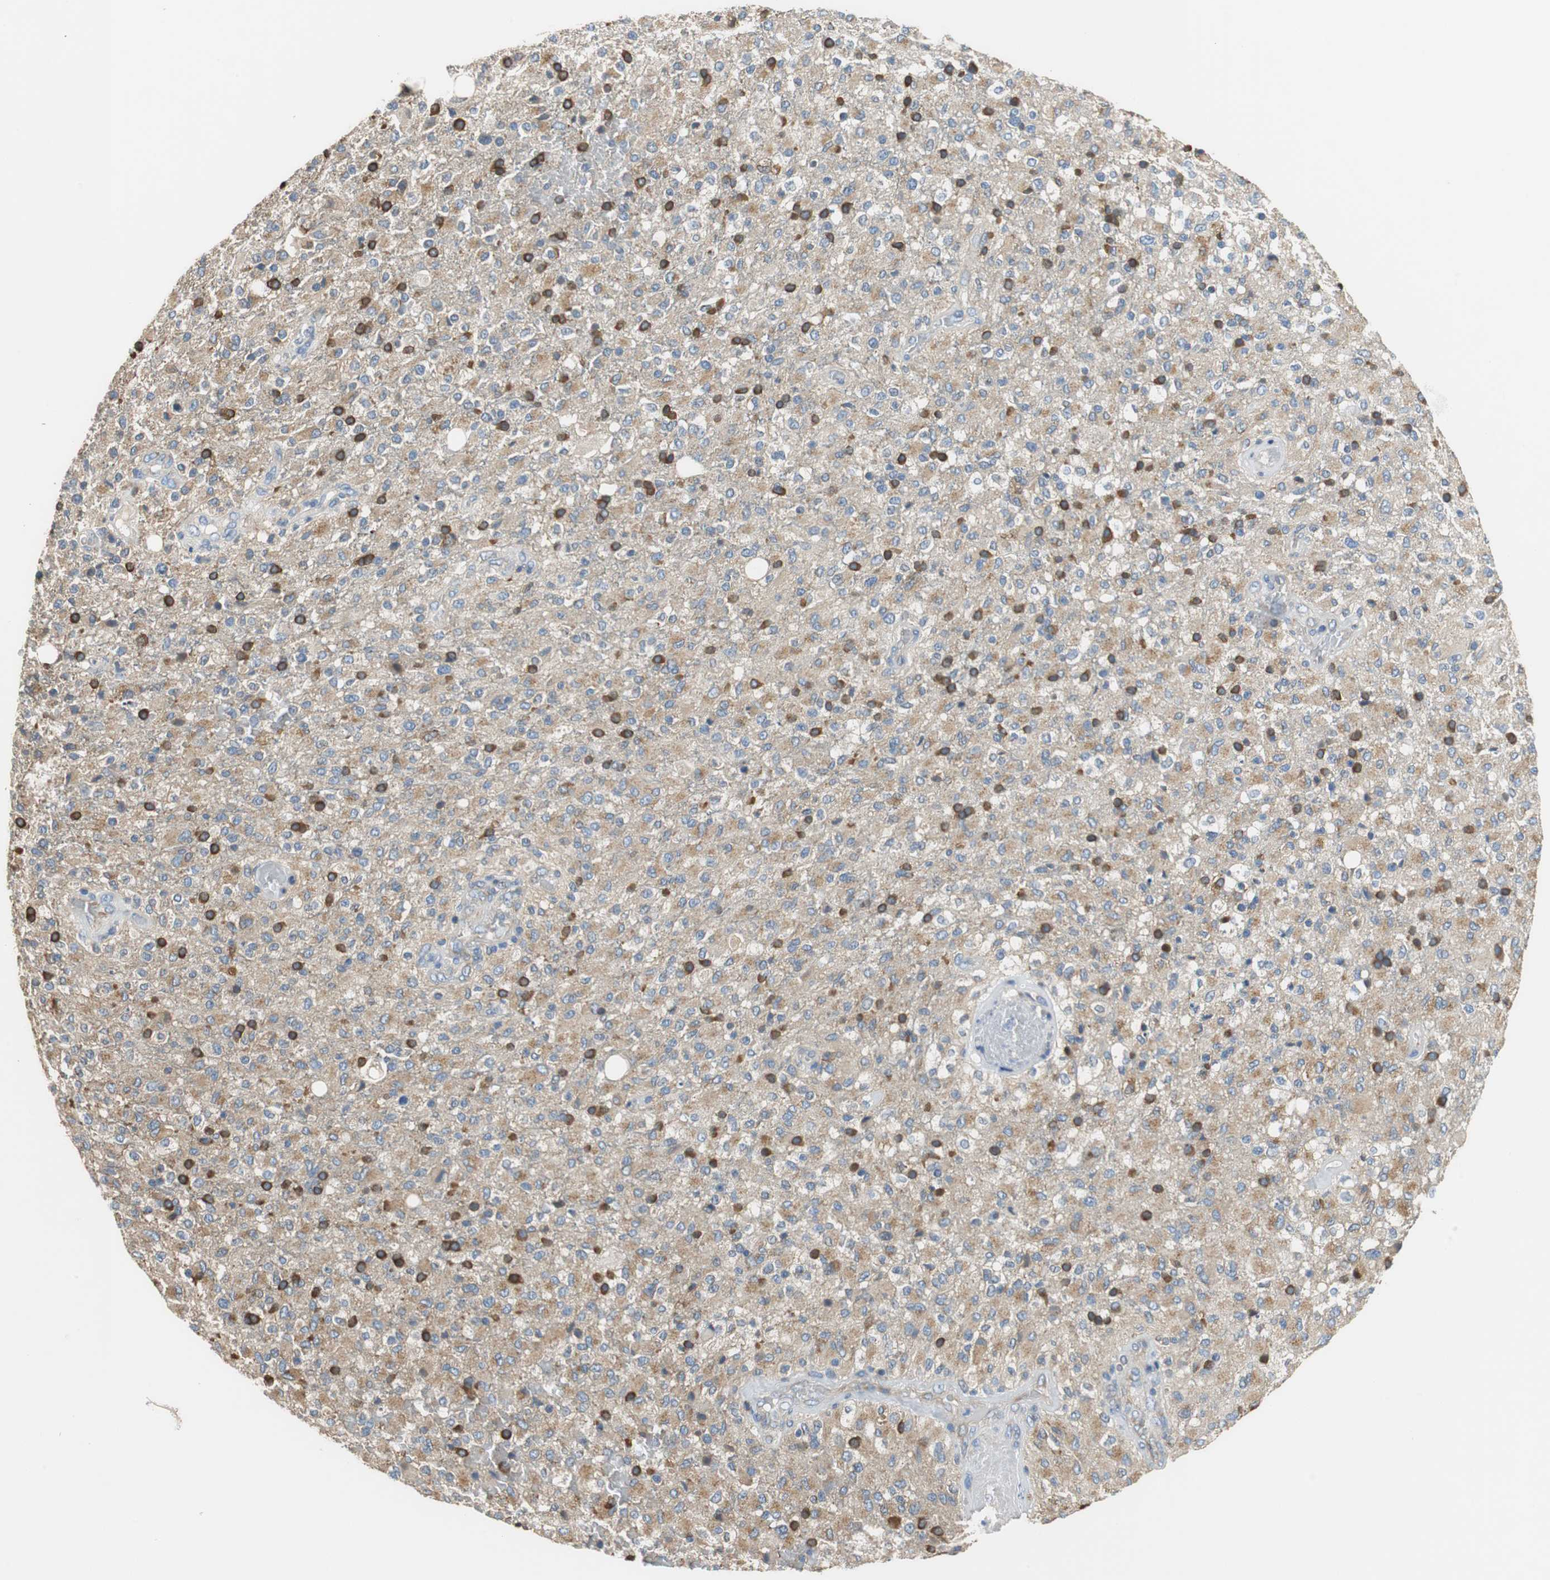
{"staining": {"intensity": "moderate", "quantity": ">75%", "location": "cytoplasmic/membranous"}, "tissue": "glioma", "cell_type": "Tumor cells", "image_type": "cancer", "snomed": [{"axis": "morphology", "description": "Glioma, malignant, High grade"}, {"axis": "topography", "description": "Brain"}], "caption": "Glioma stained for a protein (brown) exhibits moderate cytoplasmic/membranous positive expression in about >75% of tumor cells.", "gene": "GSTK1", "patient": {"sex": "male", "age": 71}}